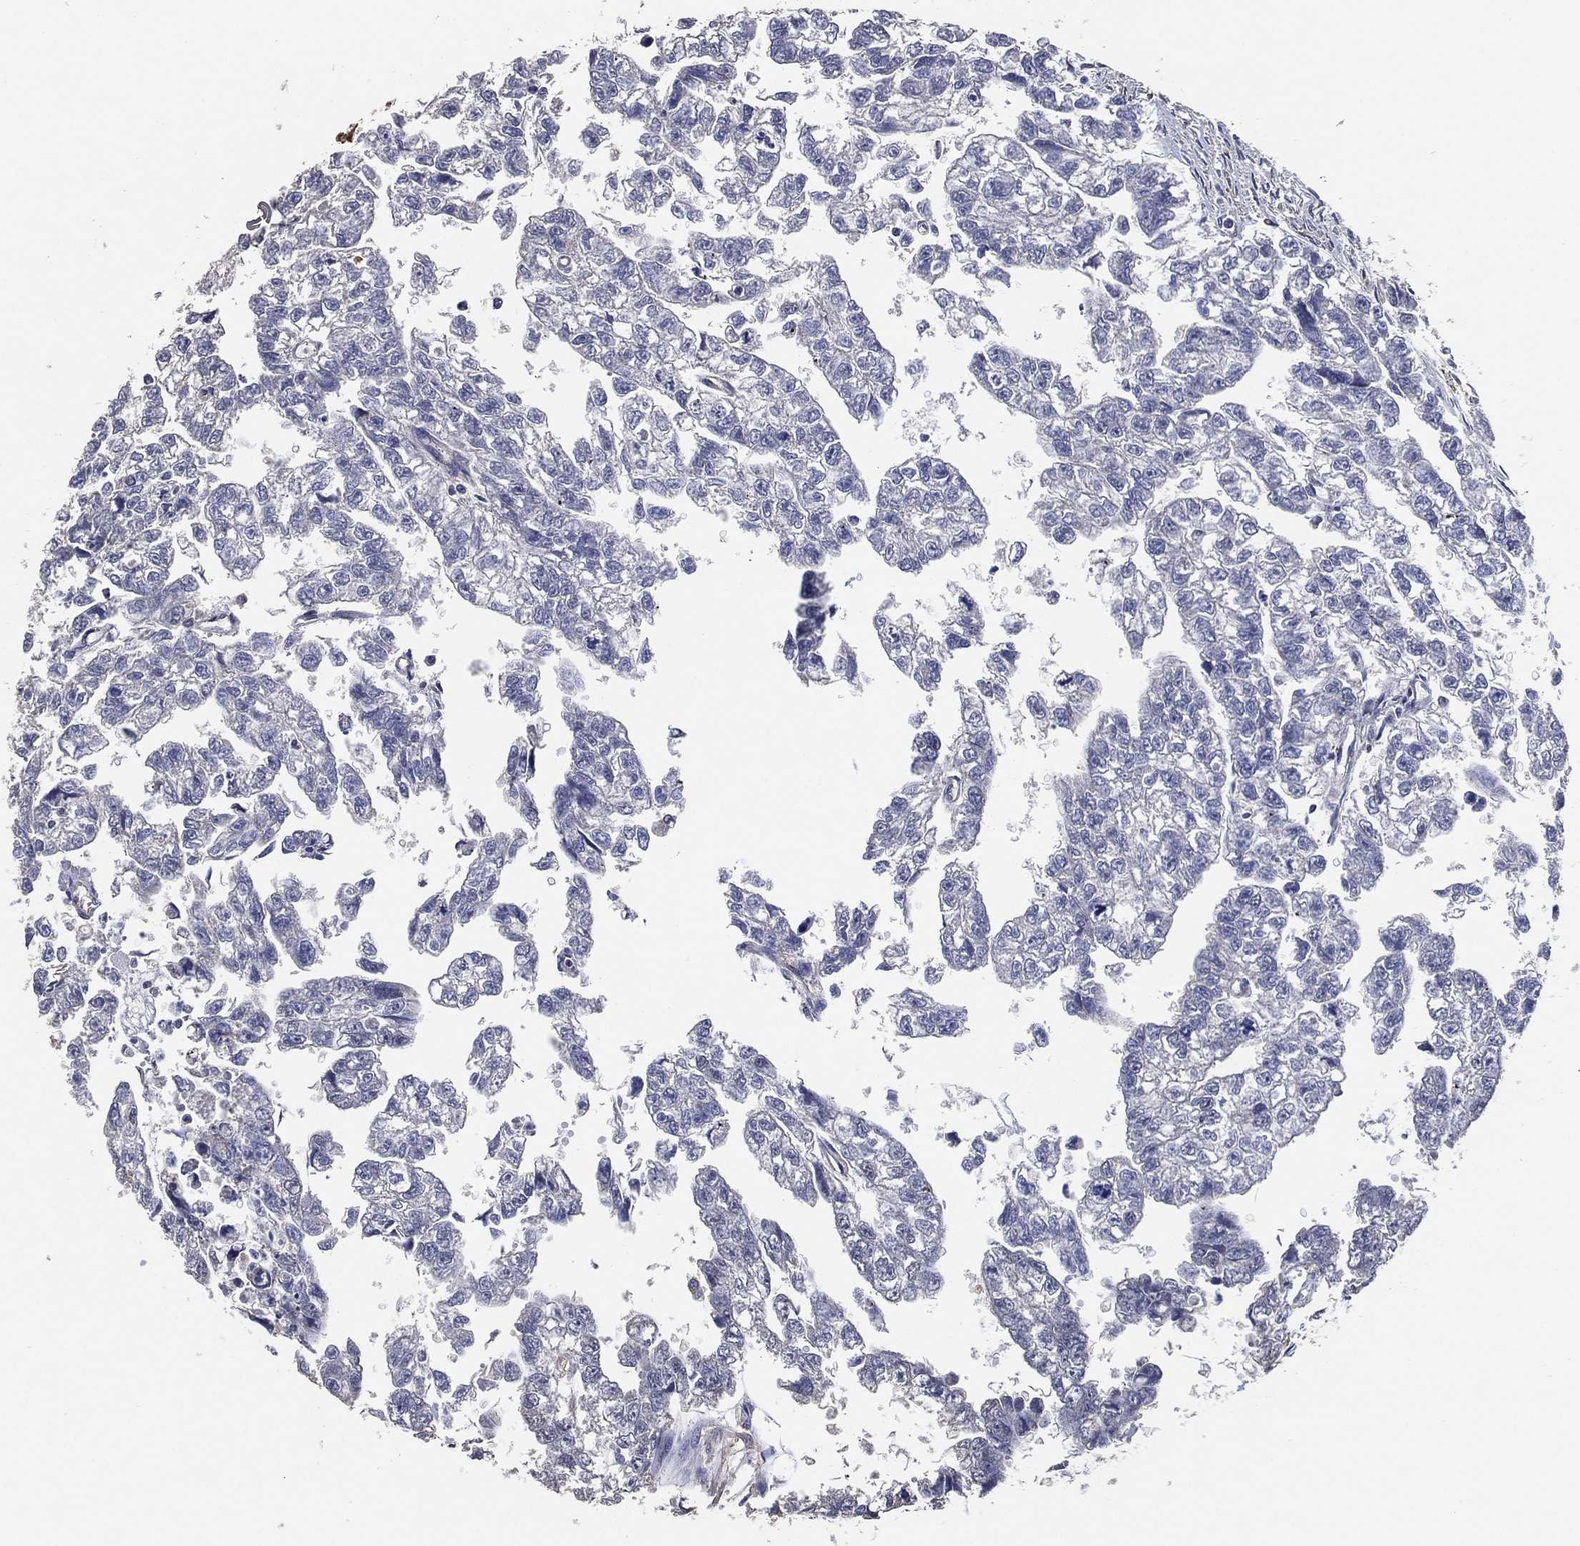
{"staining": {"intensity": "negative", "quantity": "none", "location": "none"}, "tissue": "testis cancer", "cell_type": "Tumor cells", "image_type": "cancer", "snomed": [{"axis": "morphology", "description": "Carcinoma, Embryonal, NOS"}, {"axis": "morphology", "description": "Teratoma, malignant, NOS"}, {"axis": "topography", "description": "Testis"}], "caption": "This photomicrograph is of testis embryonal carcinoma stained with immunohistochemistry to label a protein in brown with the nuclei are counter-stained blue. There is no expression in tumor cells.", "gene": "KLK5", "patient": {"sex": "male", "age": 44}}